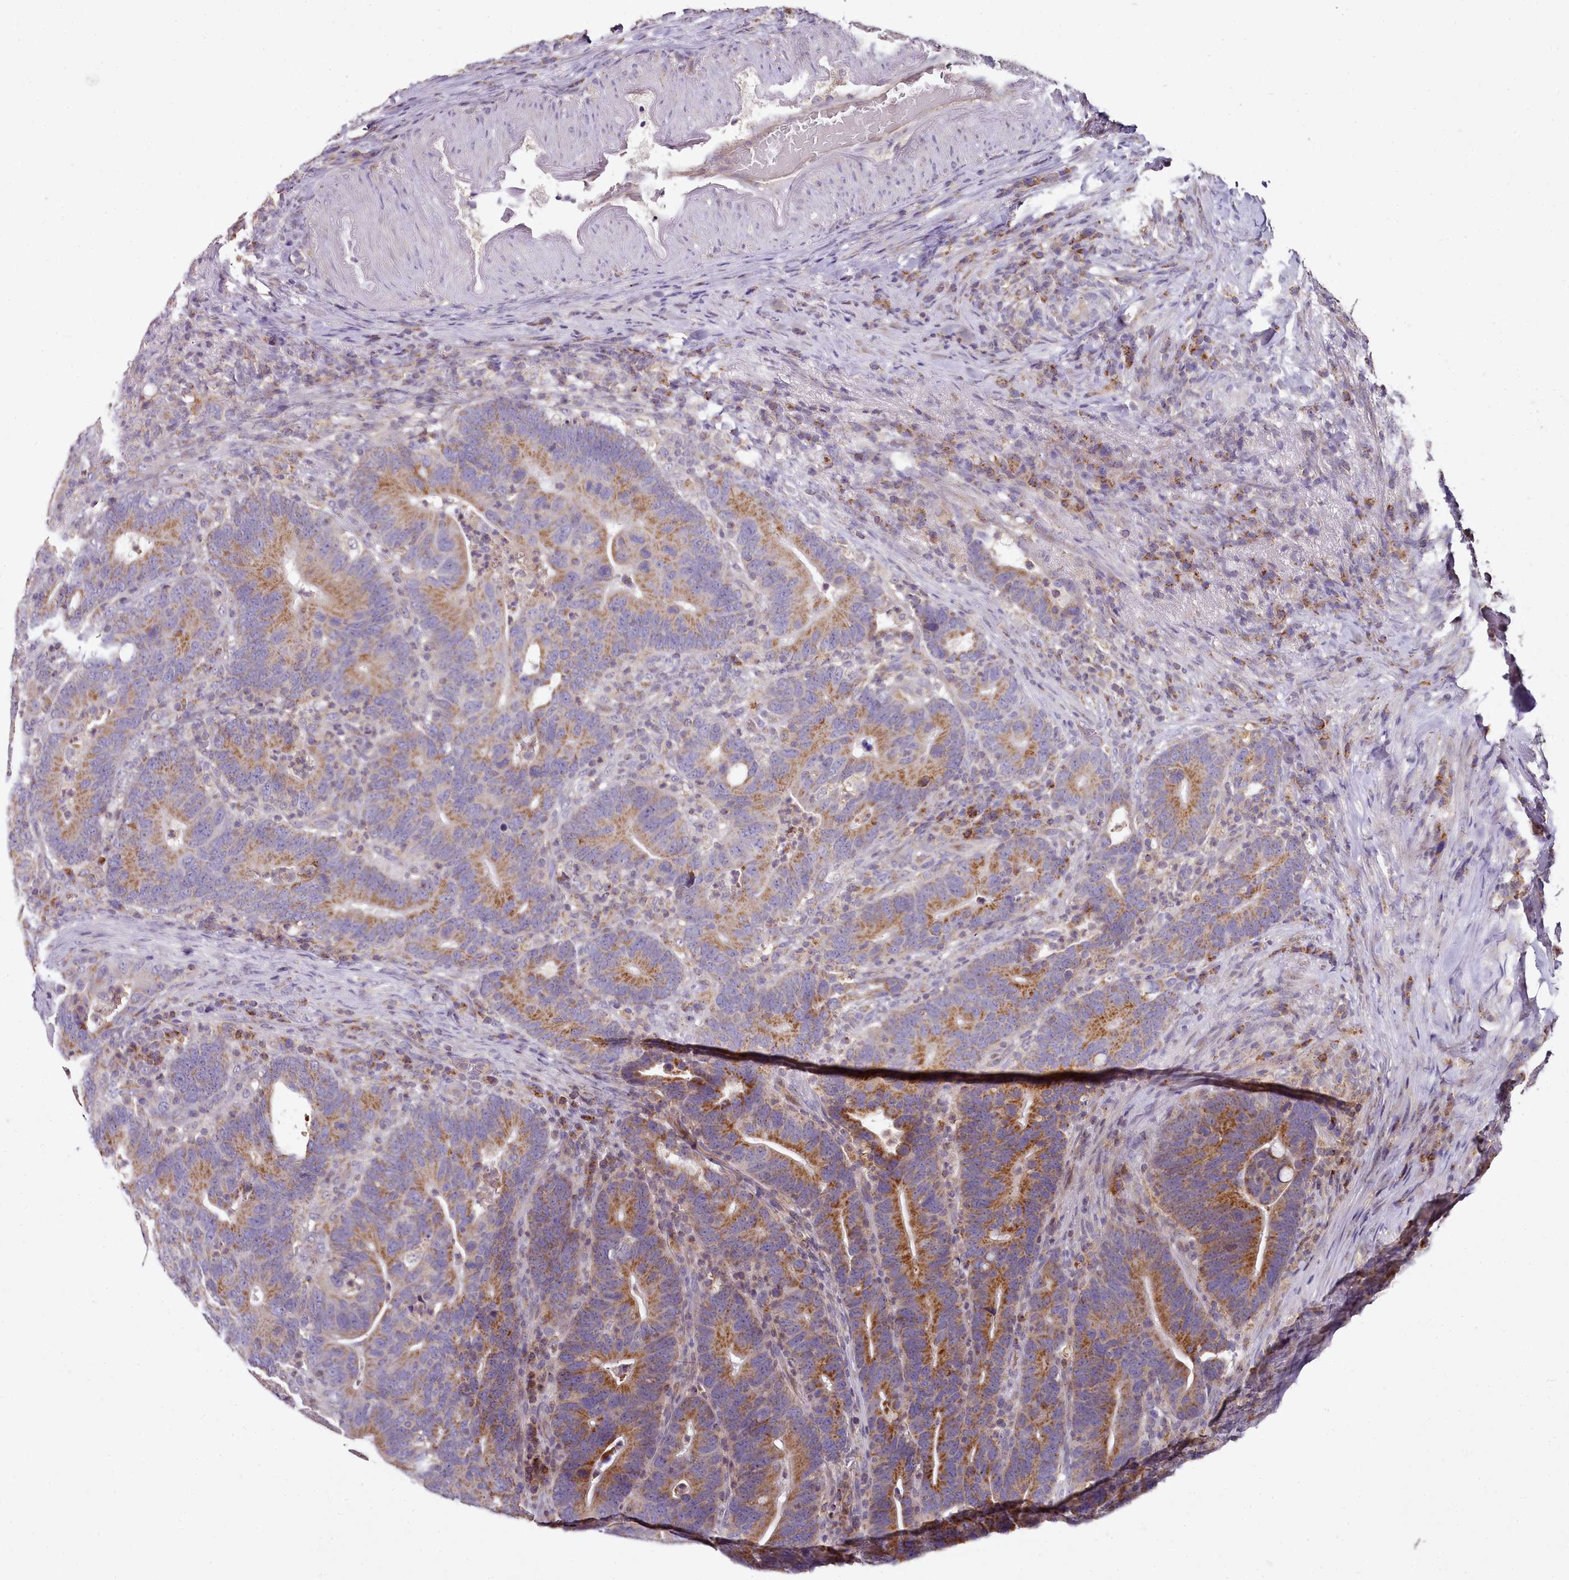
{"staining": {"intensity": "strong", "quantity": ">75%", "location": "cytoplasmic/membranous"}, "tissue": "colorectal cancer", "cell_type": "Tumor cells", "image_type": "cancer", "snomed": [{"axis": "morphology", "description": "Adenocarcinoma, NOS"}, {"axis": "topography", "description": "Colon"}], "caption": "A micrograph showing strong cytoplasmic/membranous expression in about >75% of tumor cells in colorectal cancer, as visualized by brown immunohistochemical staining.", "gene": "ACSS1", "patient": {"sex": "female", "age": 66}}